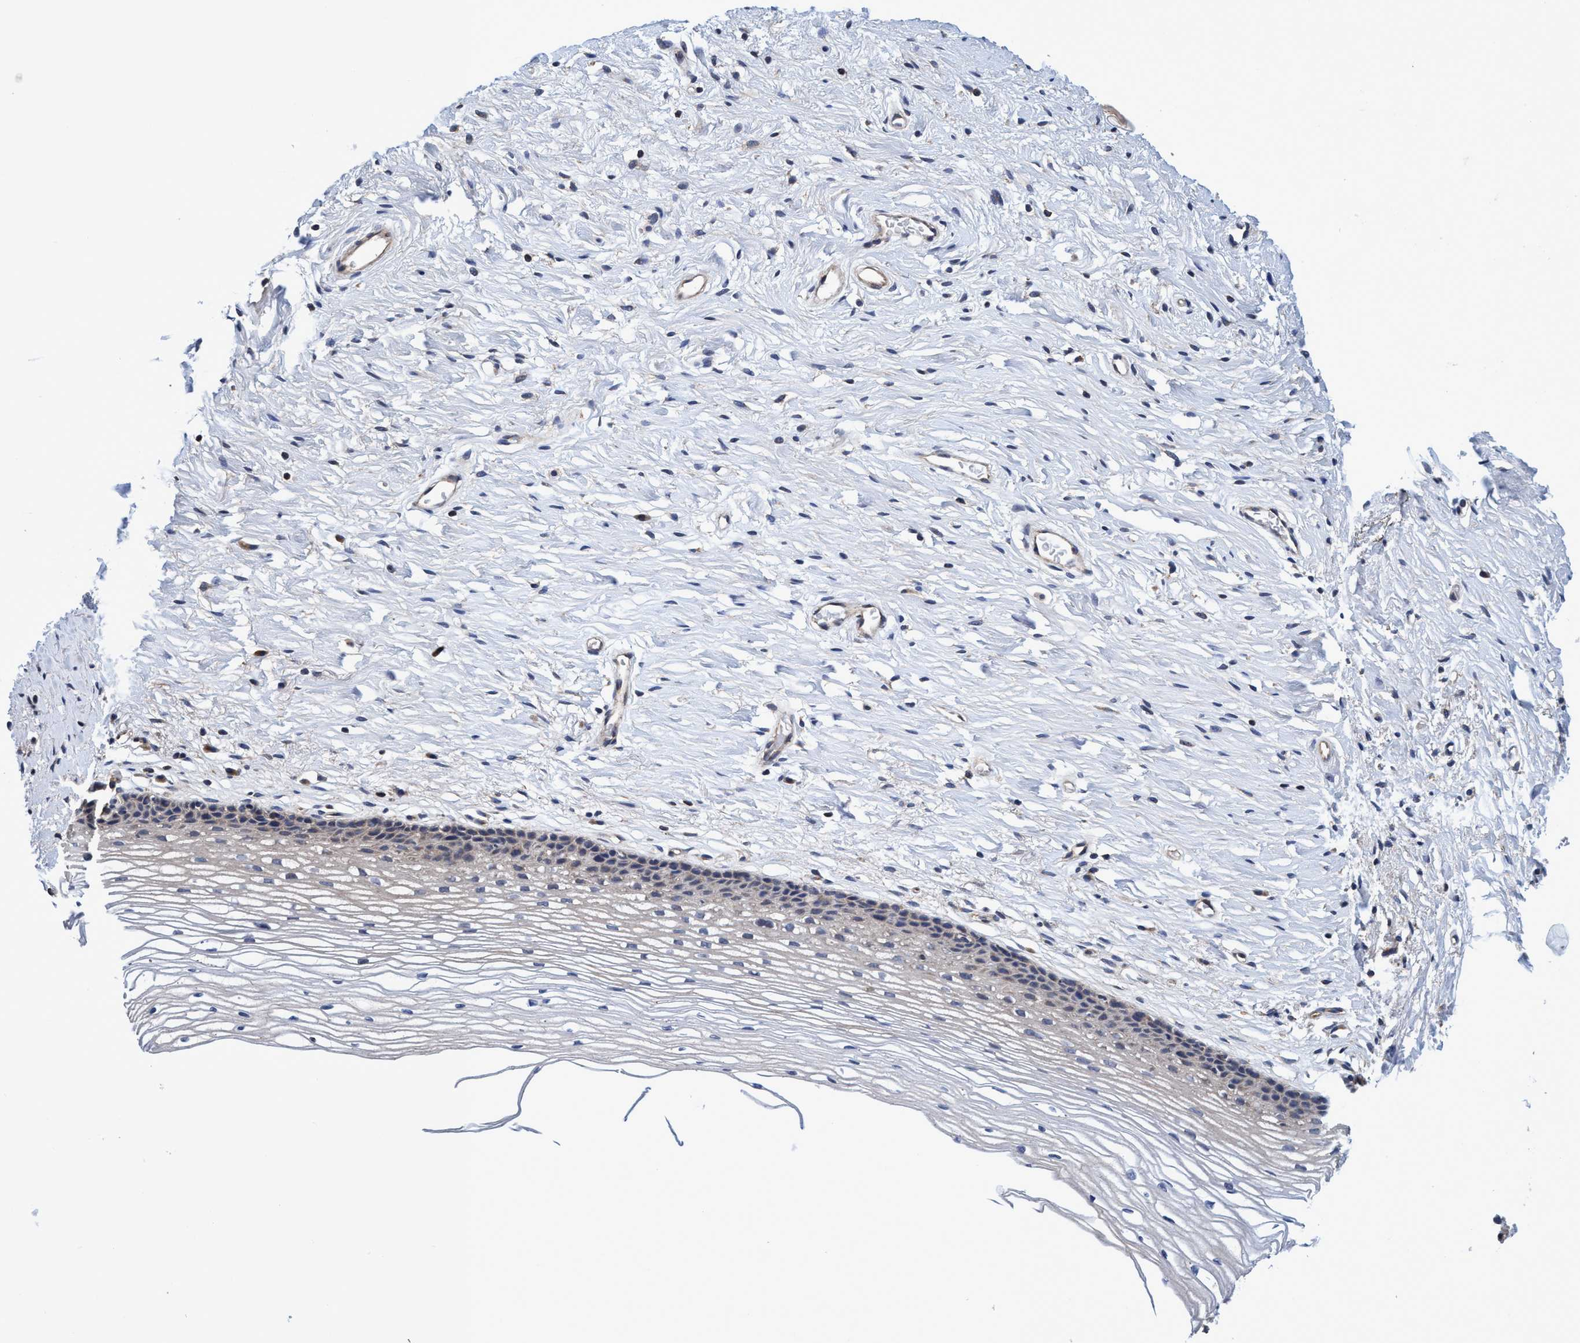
{"staining": {"intensity": "weak", "quantity": "<25%", "location": "cytoplasmic/membranous"}, "tissue": "cervix", "cell_type": "Glandular cells", "image_type": "normal", "snomed": [{"axis": "morphology", "description": "Normal tissue, NOS"}, {"axis": "topography", "description": "Cervix"}], "caption": "An IHC micrograph of unremarkable cervix is shown. There is no staining in glandular cells of cervix.", "gene": "CALCOCO2", "patient": {"sex": "female", "age": 77}}